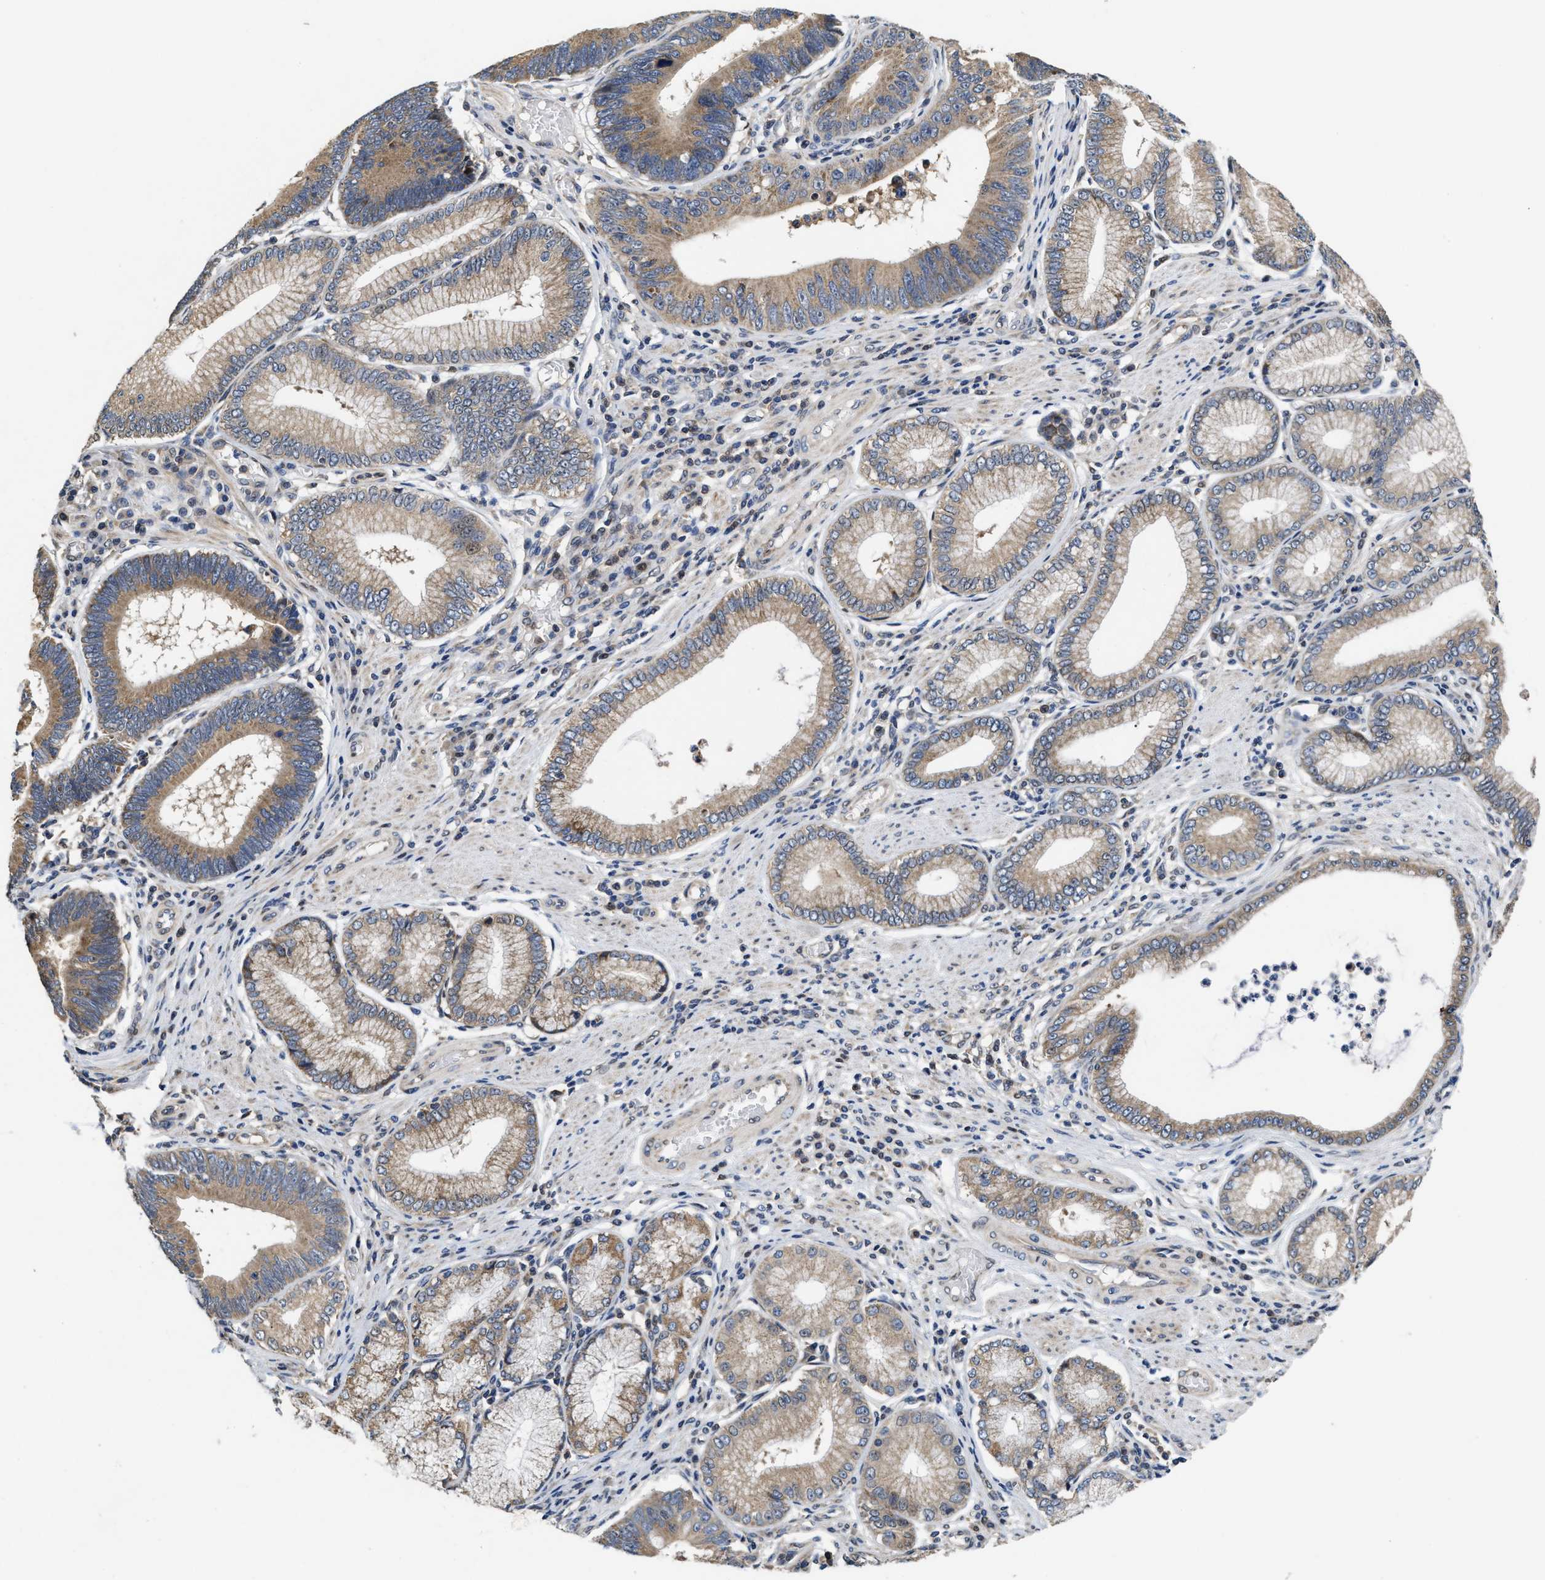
{"staining": {"intensity": "moderate", "quantity": "25%-75%", "location": "cytoplasmic/membranous"}, "tissue": "stomach cancer", "cell_type": "Tumor cells", "image_type": "cancer", "snomed": [{"axis": "morphology", "description": "Adenocarcinoma, NOS"}, {"axis": "topography", "description": "Stomach"}], "caption": "An image showing moderate cytoplasmic/membranous staining in about 25%-75% of tumor cells in stomach cancer, as visualized by brown immunohistochemical staining.", "gene": "SCYL2", "patient": {"sex": "male", "age": 59}}